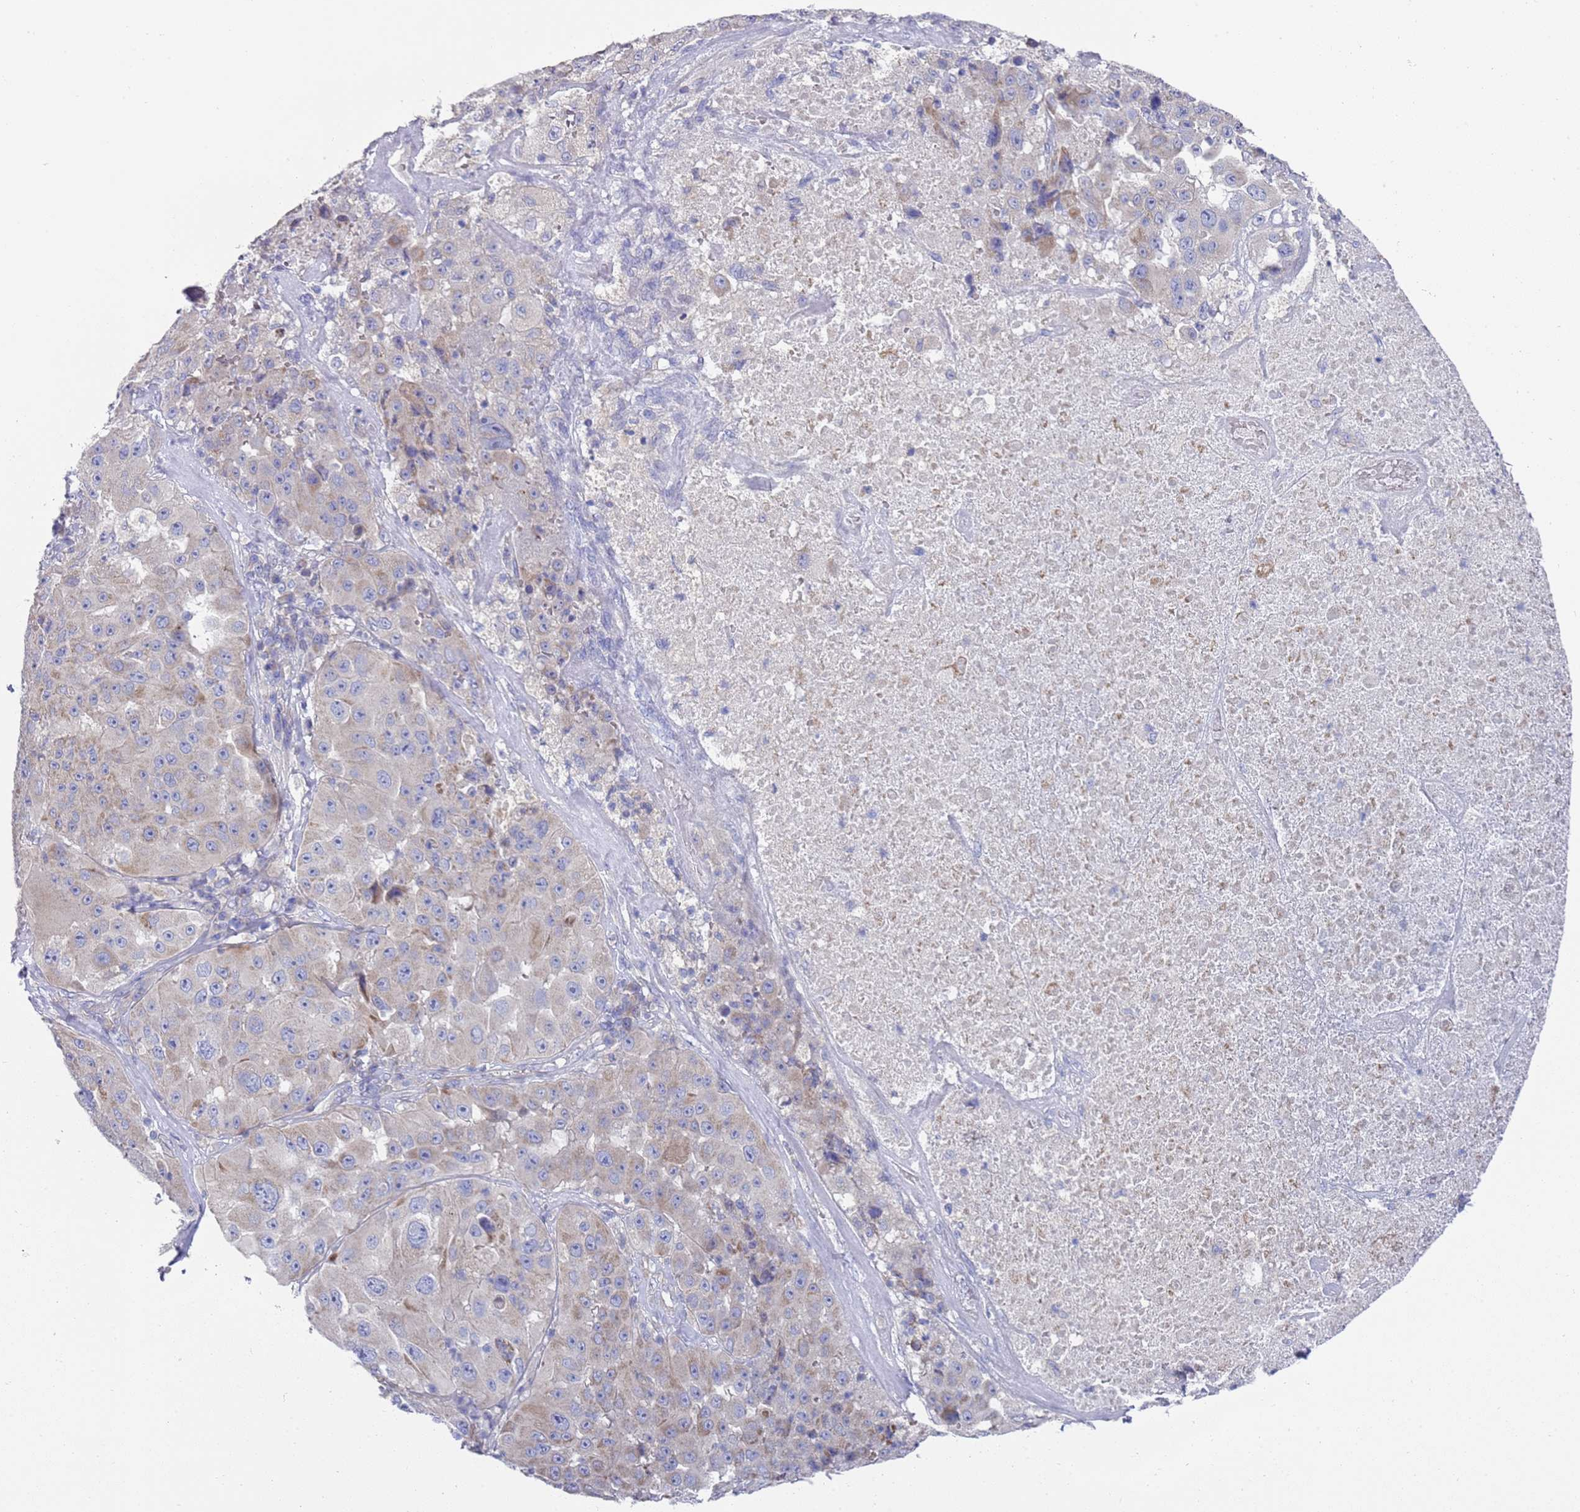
{"staining": {"intensity": "weak", "quantity": "<25%", "location": "cytoplasmic/membranous"}, "tissue": "melanoma", "cell_type": "Tumor cells", "image_type": "cancer", "snomed": [{"axis": "morphology", "description": "Malignant melanoma, Metastatic site"}, {"axis": "topography", "description": "Lymph node"}], "caption": "The immunohistochemistry (IHC) photomicrograph has no significant expression in tumor cells of melanoma tissue. (Stains: DAB (3,3'-diaminobenzidine) immunohistochemistry with hematoxylin counter stain, Microscopy: brightfield microscopy at high magnification).", "gene": "SCAPER", "patient": {"sex": "male", "age": 62}}